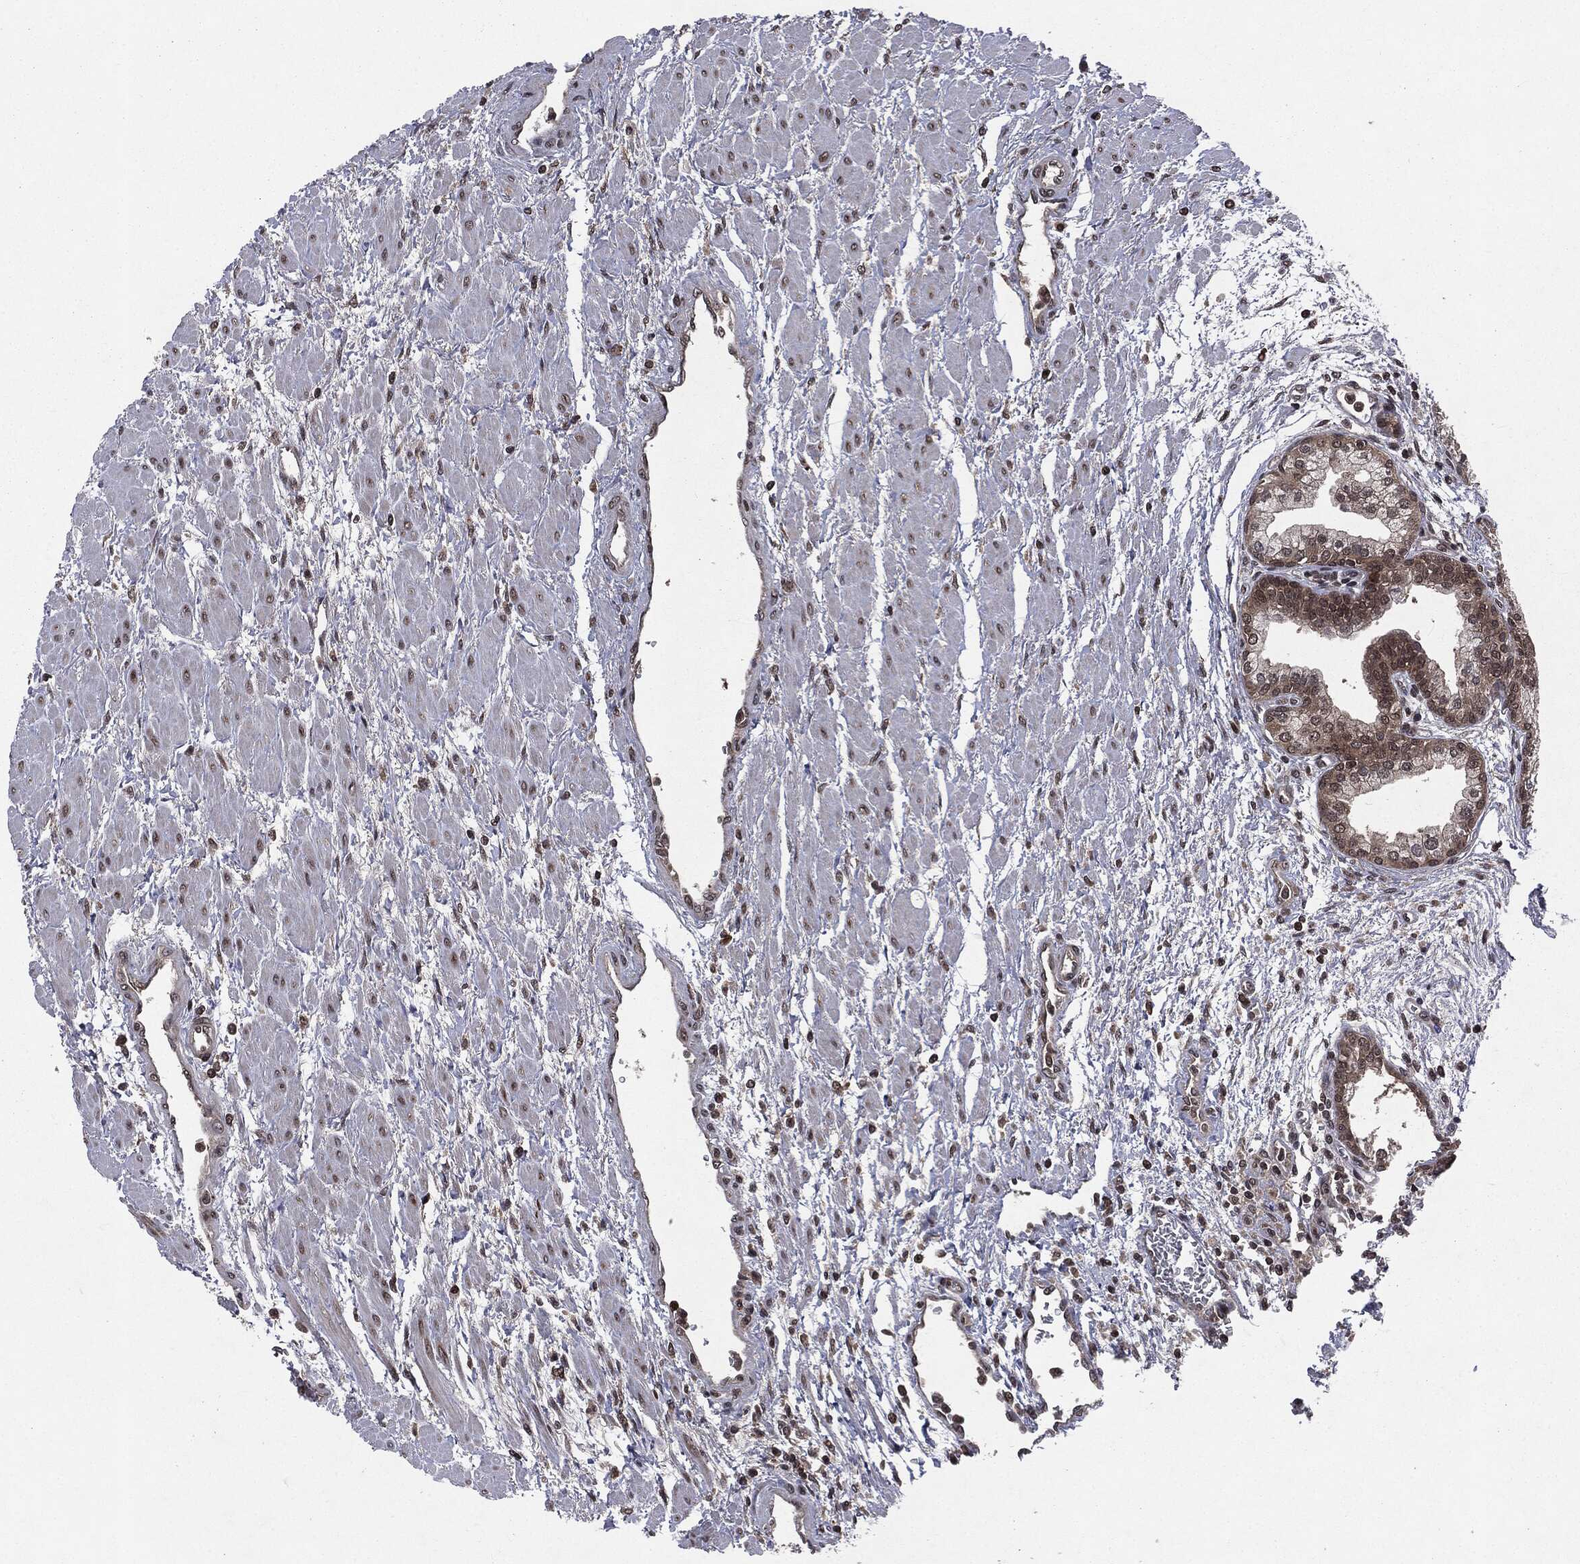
{"staining": {"intensity": "moderate", "quantity": "<25%", "location": "cytoplasmic/membranous,nuclear"}, "tissue": "prostate cancer", "cell_type": "Tumor cells", "image_type": "cancer", "snomed": [{"axis": "morphology", "description": "Adenocarcinoma, High grade"}, {"axis": "topography", "description": "Prostate"}], "caption": "Tumor cells display low levels of moderate cytoplasmic/membranous and nuclear staining in approximately <25% of cells in adenocarcinoma (high-grade) (prostate). (DAB (3,3'-diaminobenzidine) IHC with brightfield microscopy, high magnification).", "gene": "STAU2", "patient": {"sex": "male", "age": 58}}